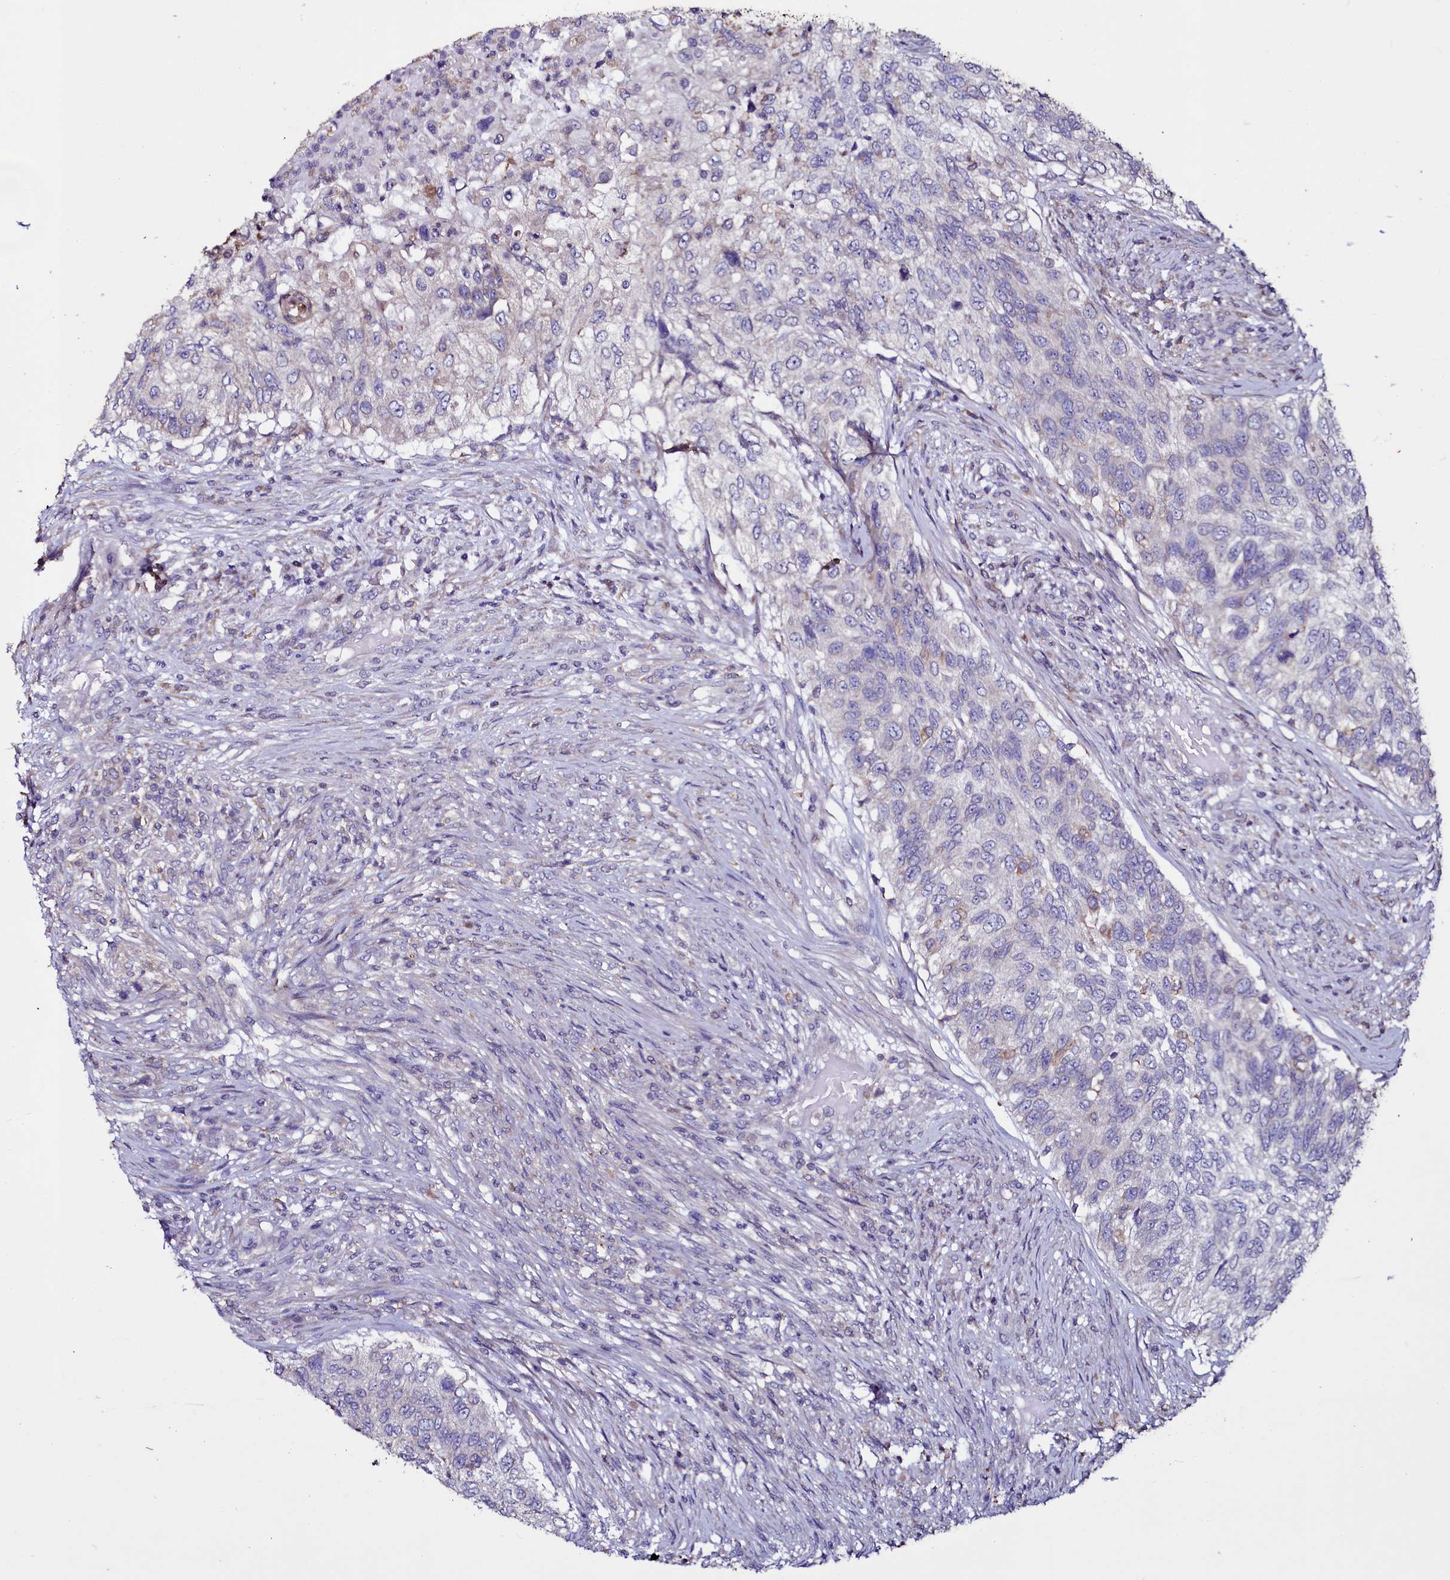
{"staining": {"intensity": "negative", "quantity": "none", "location": "none"}, "tissue": "urothelial cancer", "cell_type": "Tumor cells", "image_type": "cancer", "snomed": [{"axis": "morphology", "description": "Urothelial carcinoma, High grade"}, {"axis": "topography", "description": "Urinary bladder"}], "caption": "A histopathology image of high-grade urothelial carcinoma stained for a protein exhibits no brown staining in tumor cells.", "gene": "SELENOT", "patient": {"sex": "female", "age": 60}}